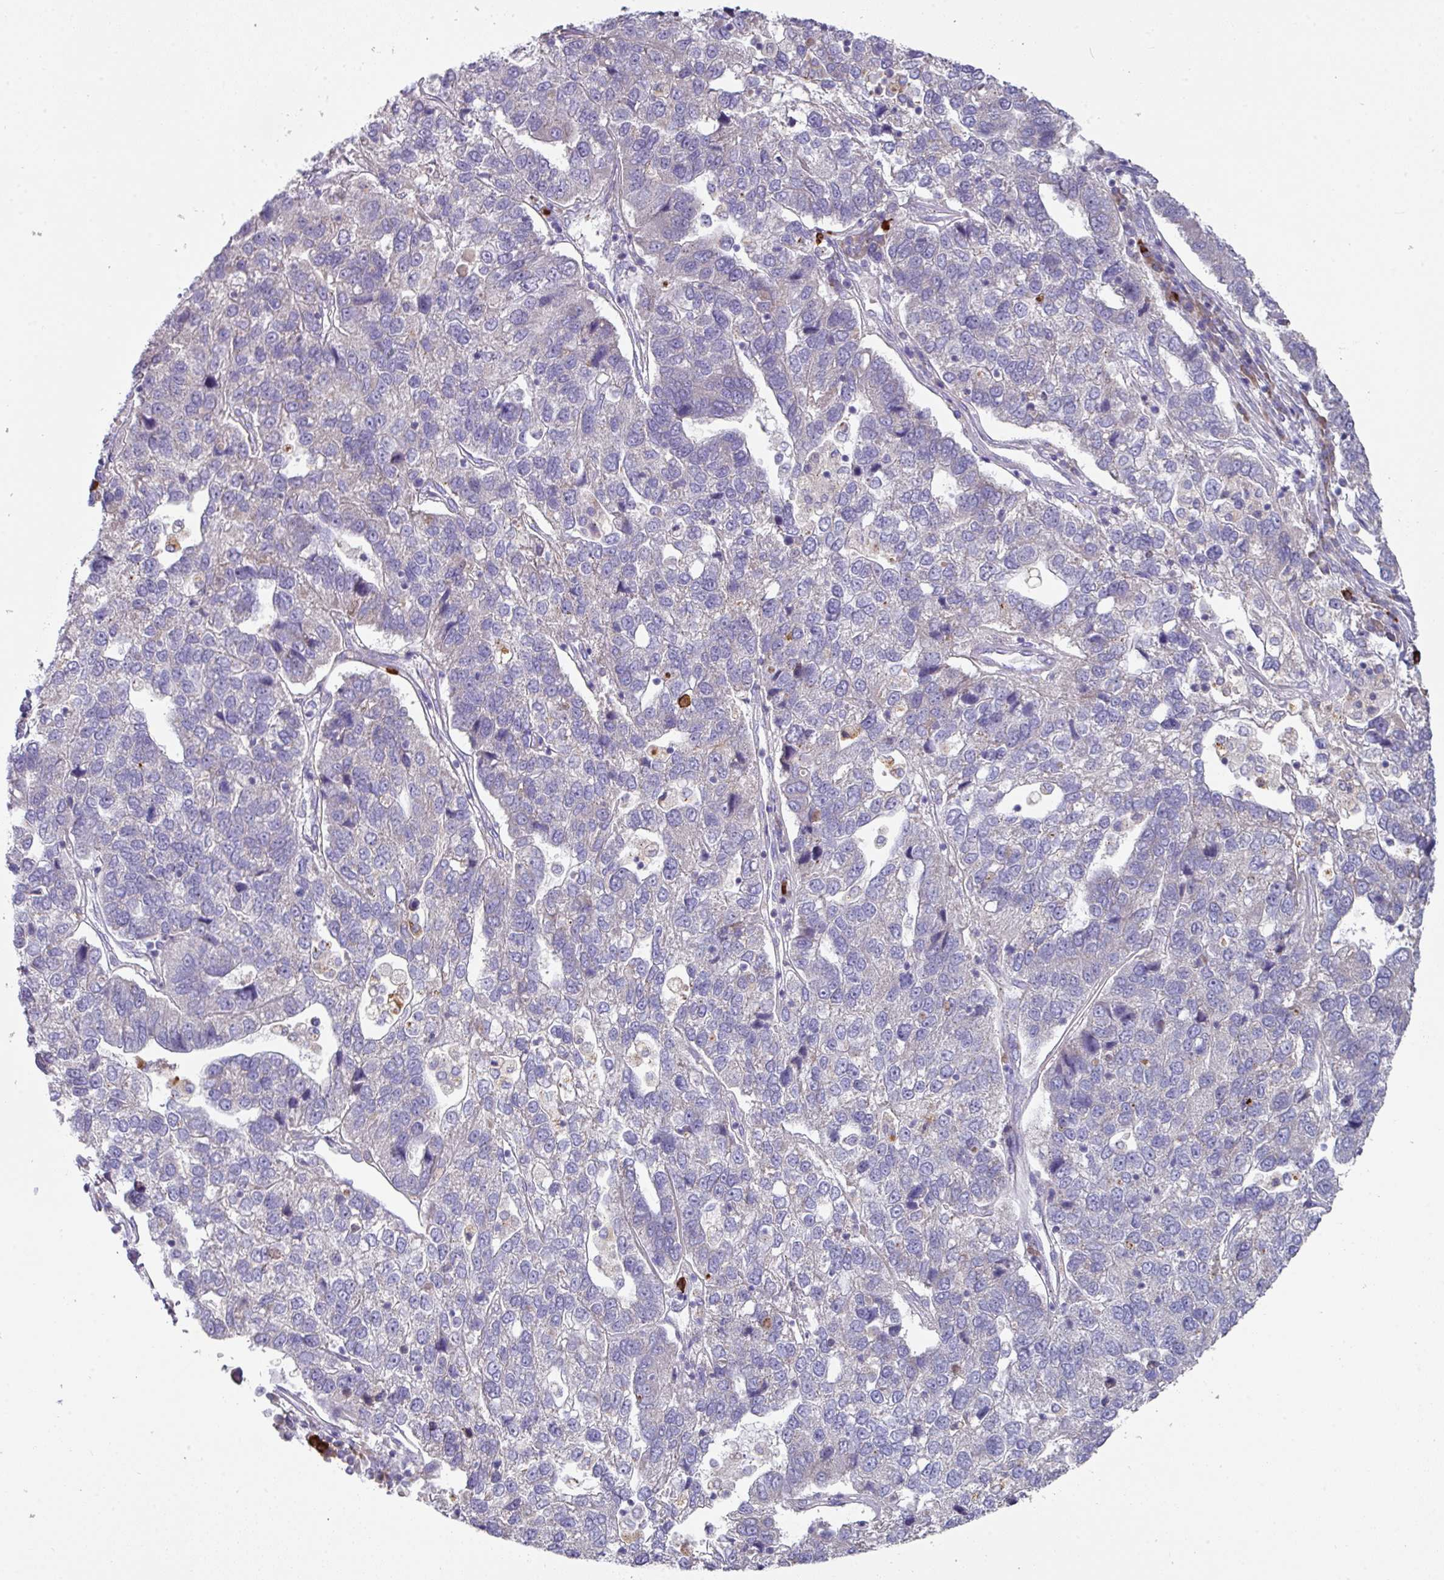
{"staining": {"intensity": "negative", "quantity": "none", "location": "none"}, "tissue": "pancreatic cancer", "cell_type": "Tumor cells", "image_type": "cancer", "snomed": [{"axis": "morphology", "description": "Adenocarcinoma, NOS"}, {"axis": "topography", "description": "Pancreas"}], "caption": "Image shows no significant protein positivity in tumor cells of pancreatic cancer. Nuclei are stained in blue.", "gene": "IL4R", "patient": {"sex": "female", "age": 61}}